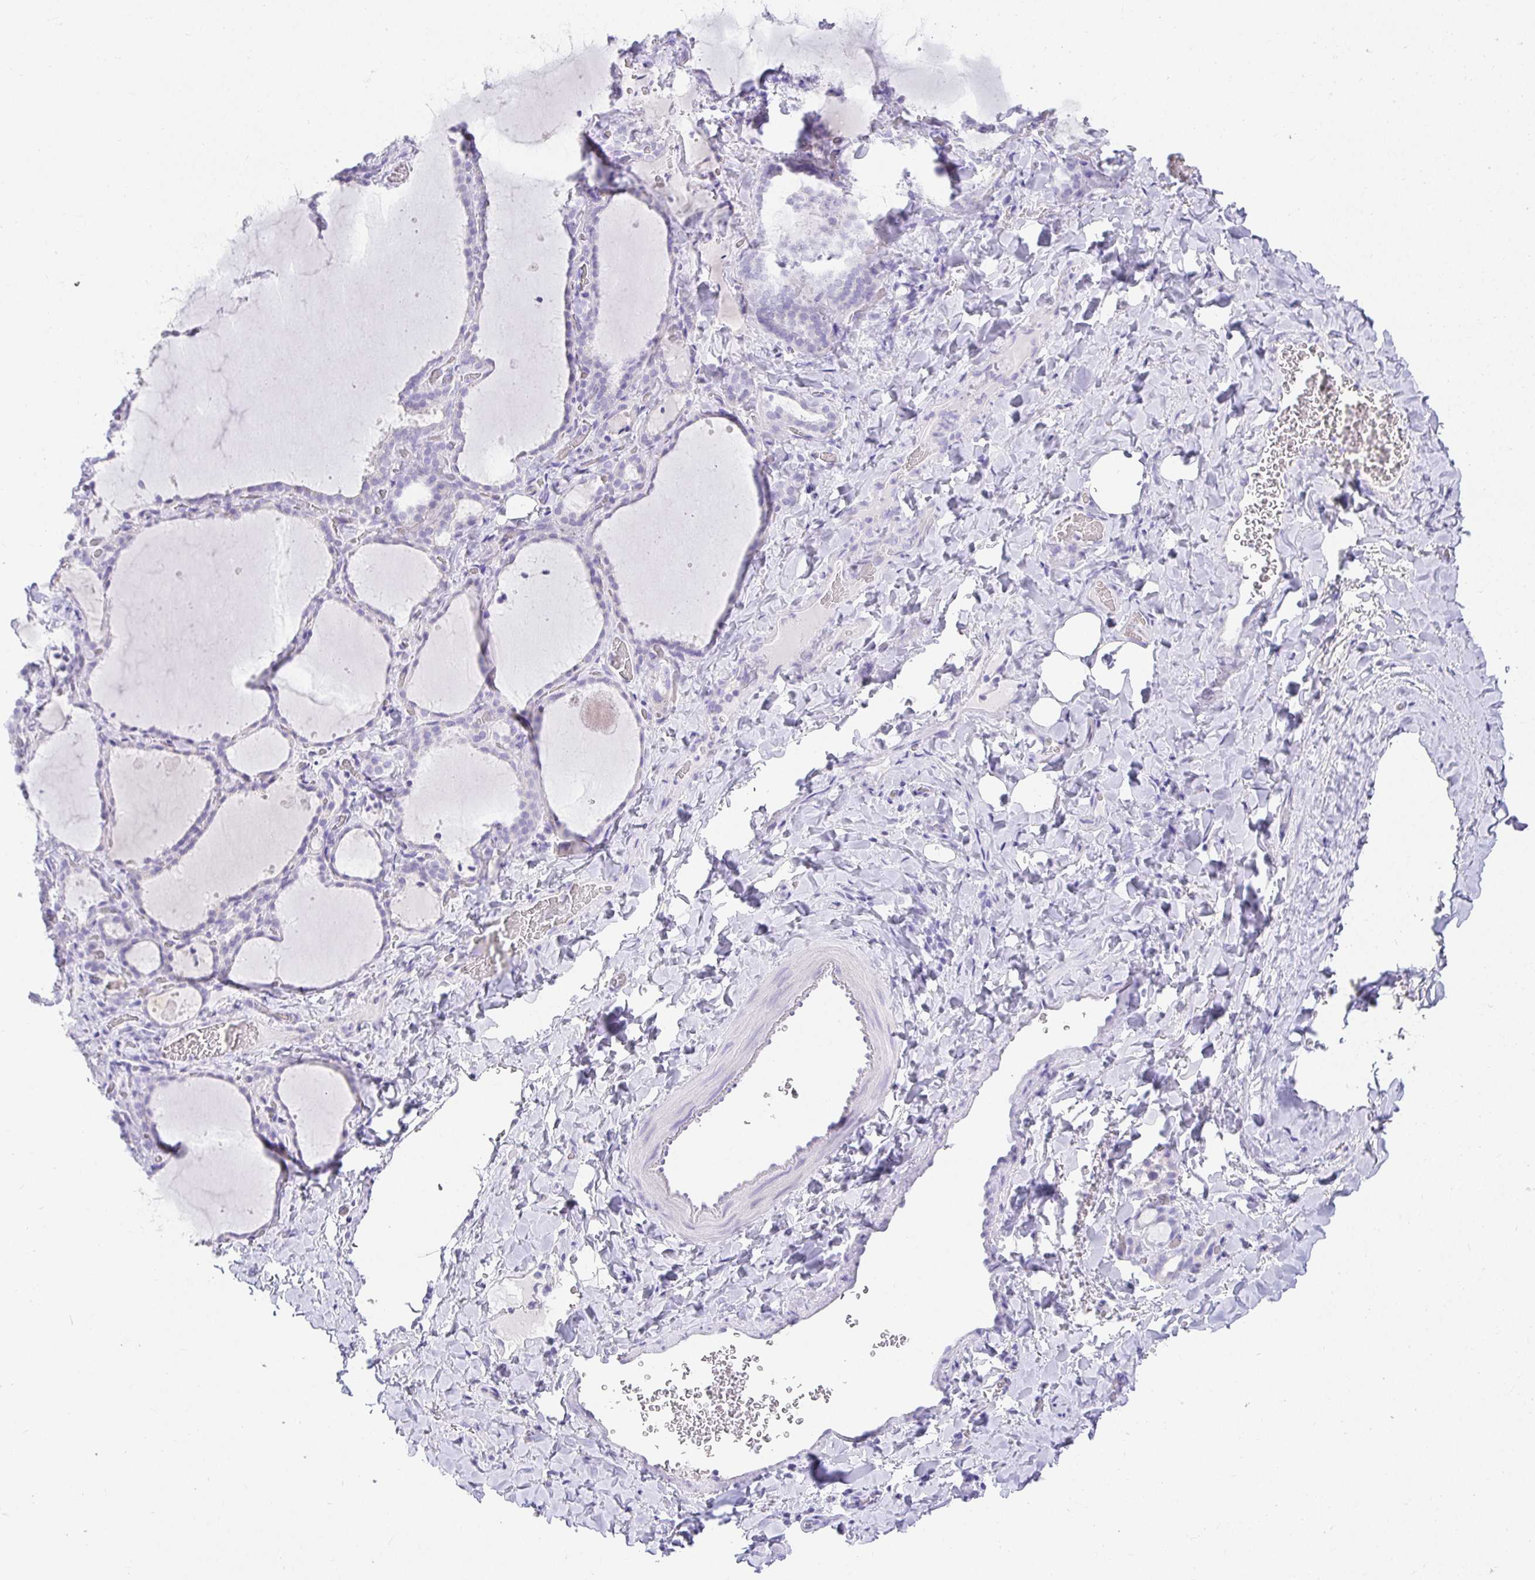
{"staining": {"intensity": "negative", "quantity": "none", "location": "none"}, "tissue": "thyroid gland", "cell_type": "Glandular cells", "image_type": "normal", "snomed": [{"axis": "morphology", "description": "Normal tissue, NOS"}, {"axis": "topography", "description": "Thyroid gland"}], "caption": "An immunohistochemistry (IHC) histopathology image of unremarkable thyroid gland is shown. There is no staining in glandular cells of thyroid gland. The staining was performed using DAB (3,3'-diaminobenzidine) to visualize the protein expression in brown, while the nuclei were stained in blue with hematoxylin (Magnification: 20x).", "gene": "CHAT", "patient": {"sex": "female", "age": 22}}